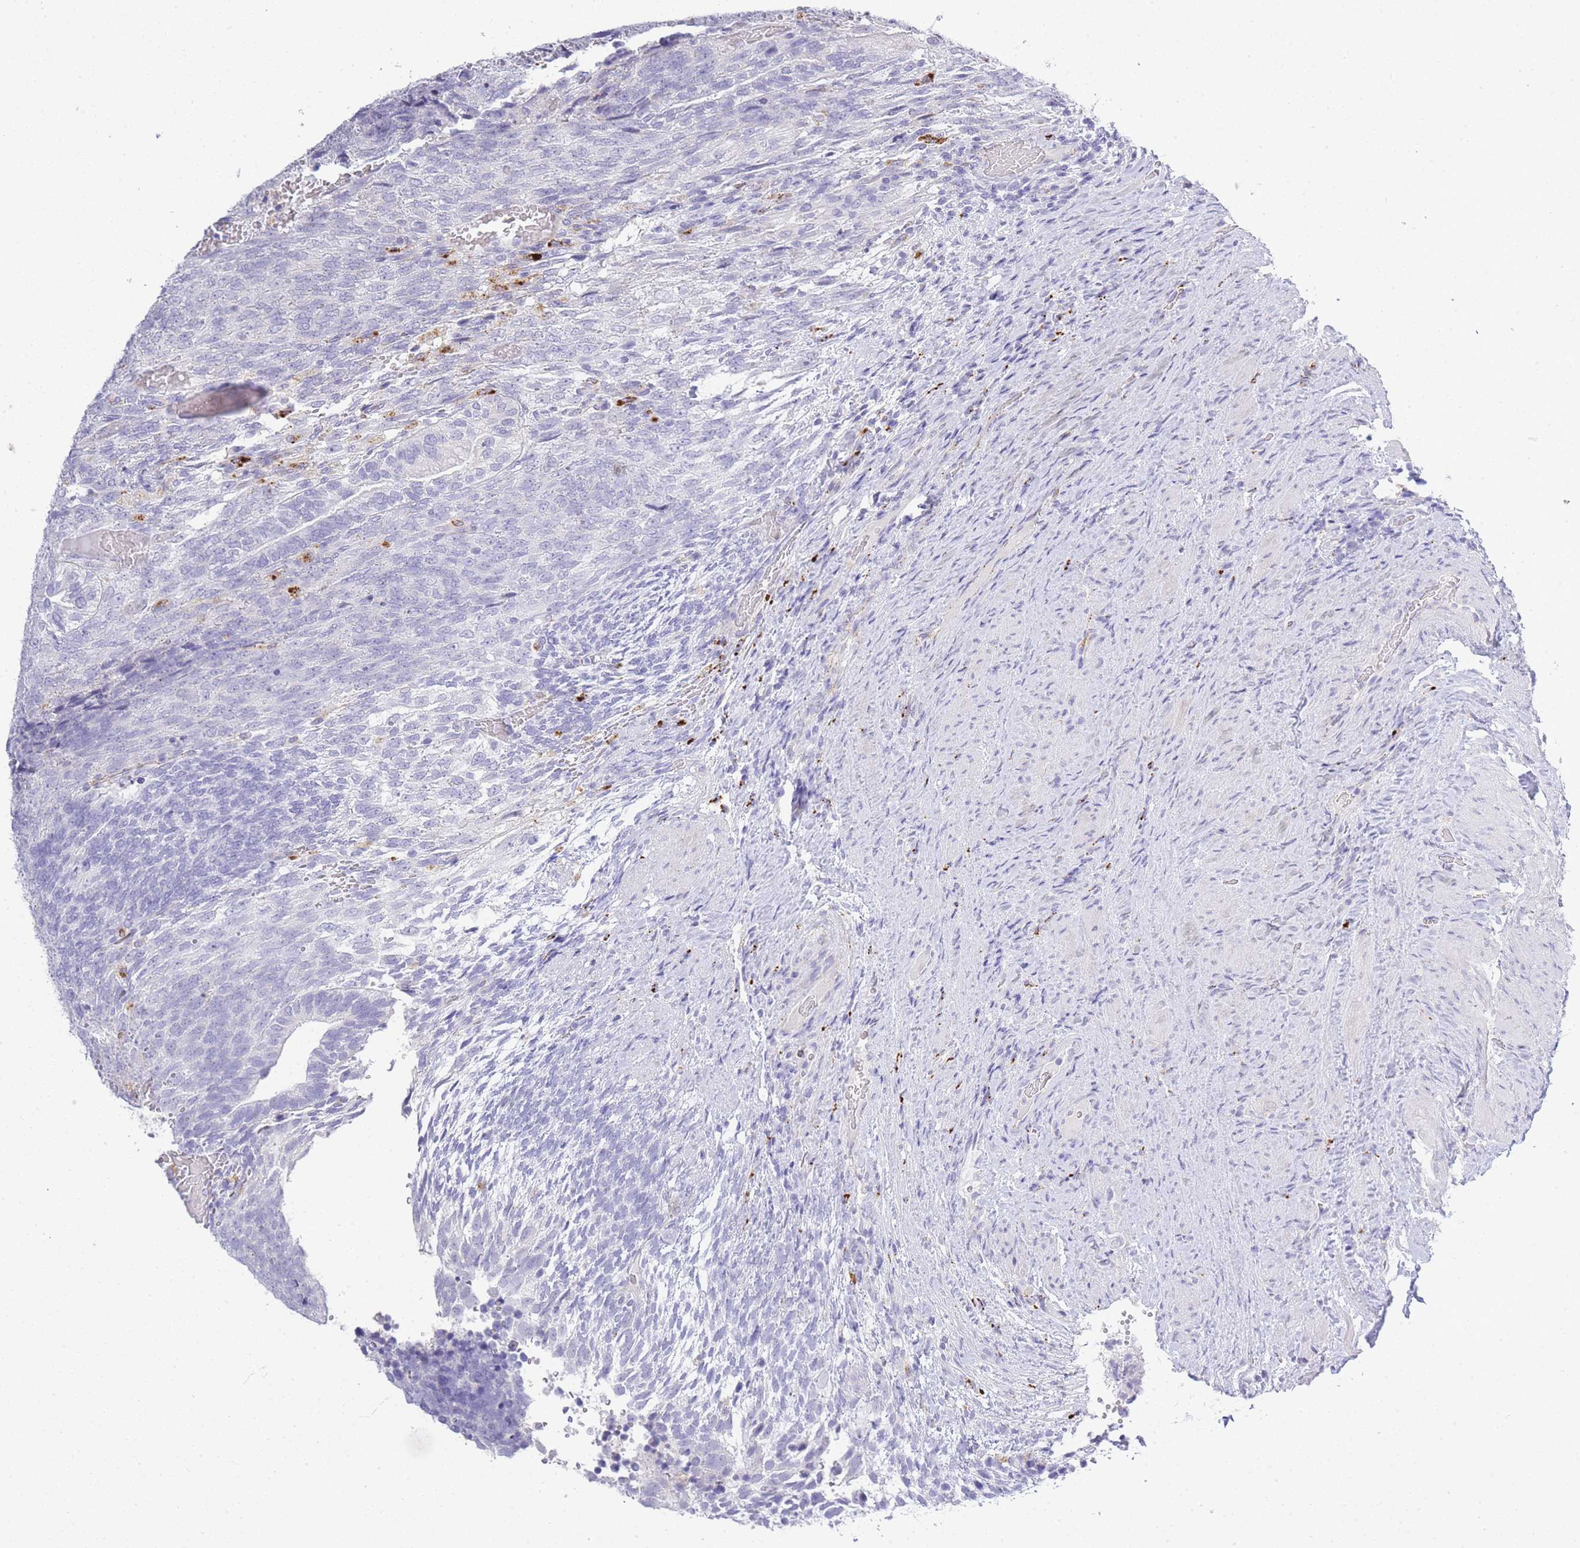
{"staining": {"intensity": "negative", "quantity": "none", "location": "none"}, "tissue": "testis cancer", "cell_type": "Tumor cells", "image_type": "cancer", "snomed": [{"axis": "morphology", "description": "Carcinoma, Embryonal, NOS"}, {"axis": "topography", "description": "Testis"}], "caption": "There is no significant staining in tumor cells of testis embryonal carcinoma.", "gene": "RHO", "patient": {"sex": "male", "age": 23}}